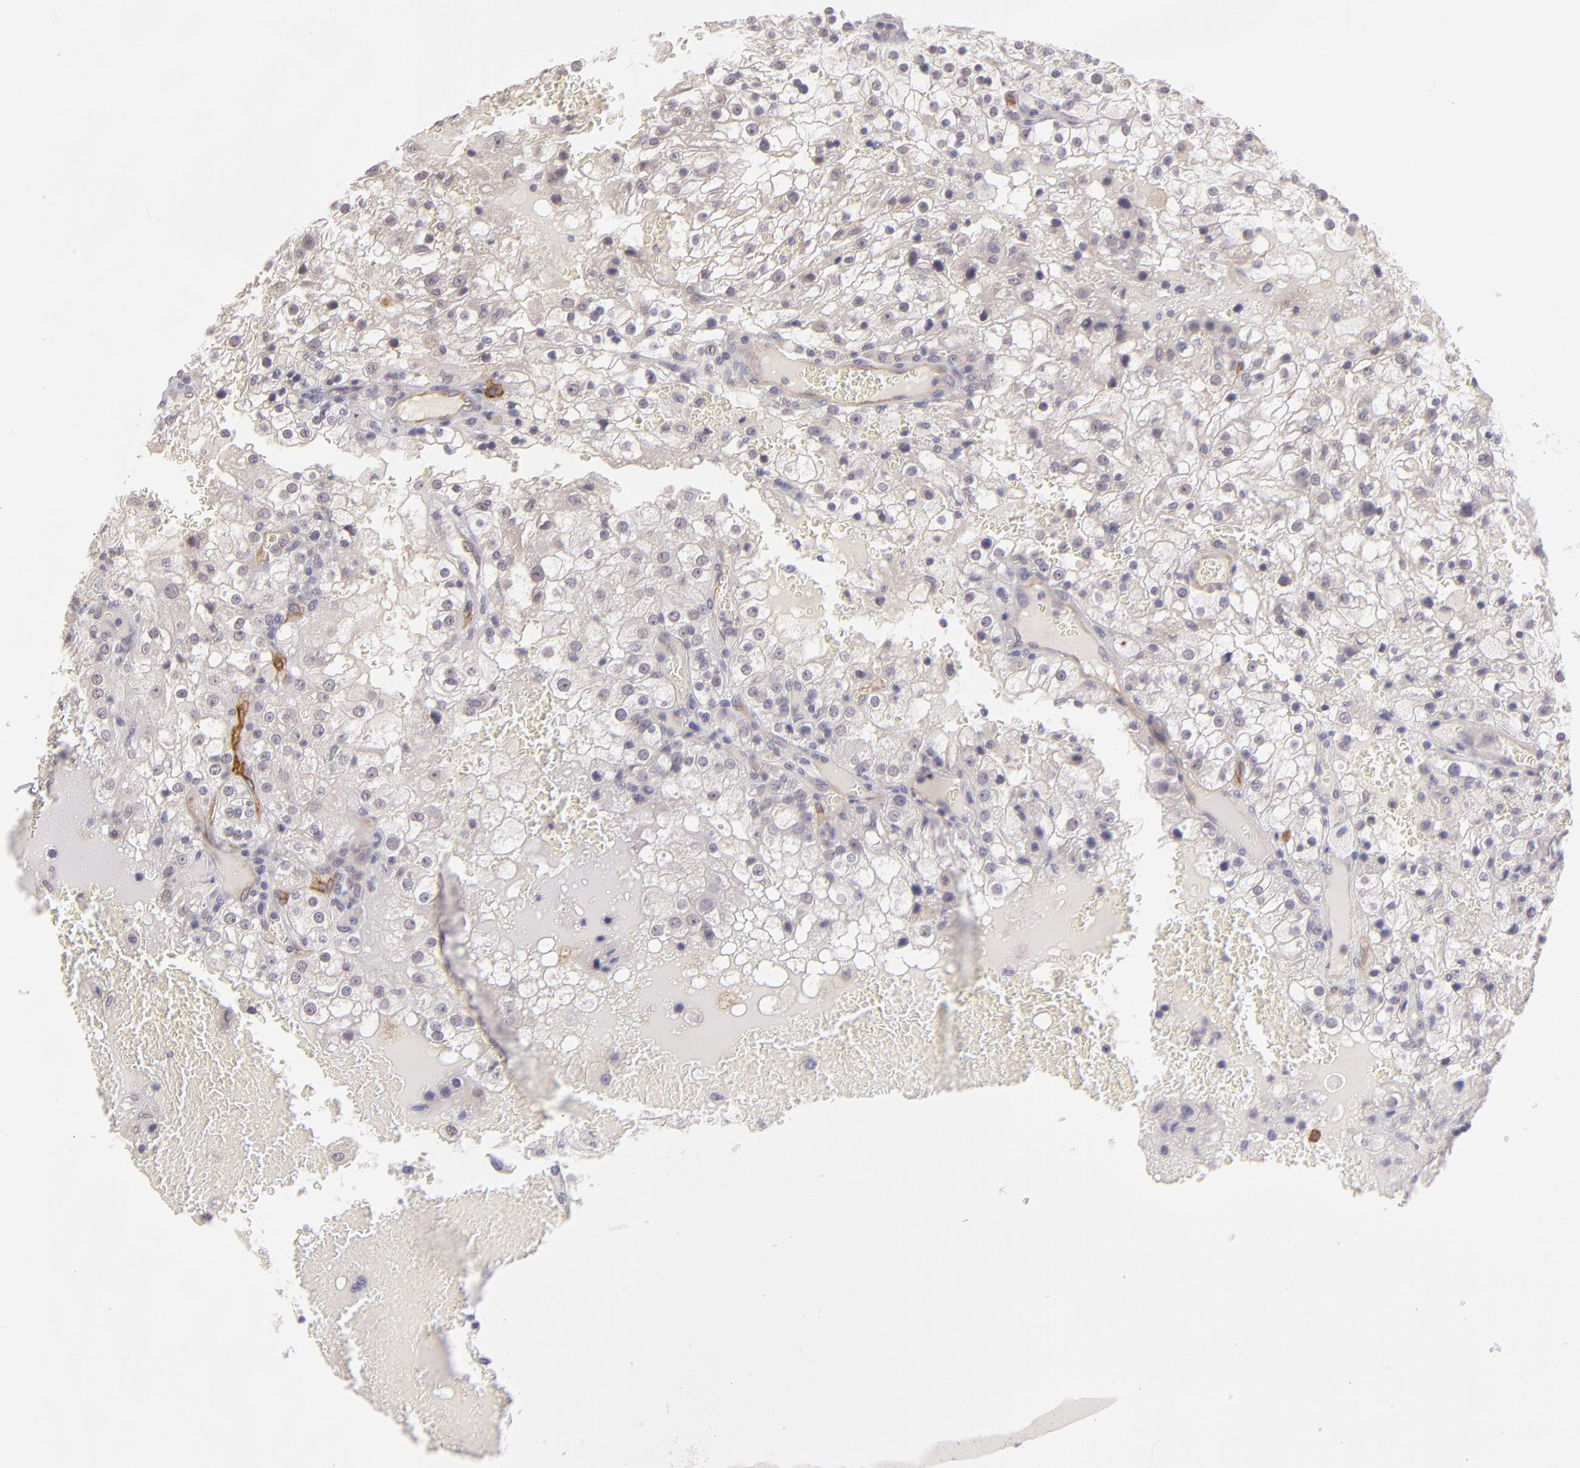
{"staining": {"intensity": "negative", "quantity": "none", "location": "none"}, "tissue": "renal cancer", "cell_type": "Tumor cells", "image_type": "cancer", "snomed": [{"axis": "morphology", "description": "Adenocarcinoma, NOS"}, {"axis": "topography", "description": "Kidney"}], "caption": "Renal cancer was stained to show a protein in brown. There is no significant expression in tumor cells. Nuclei are stained in blue.", "gene": "THBD", "patient": {"sex": "female", "age": 74}}